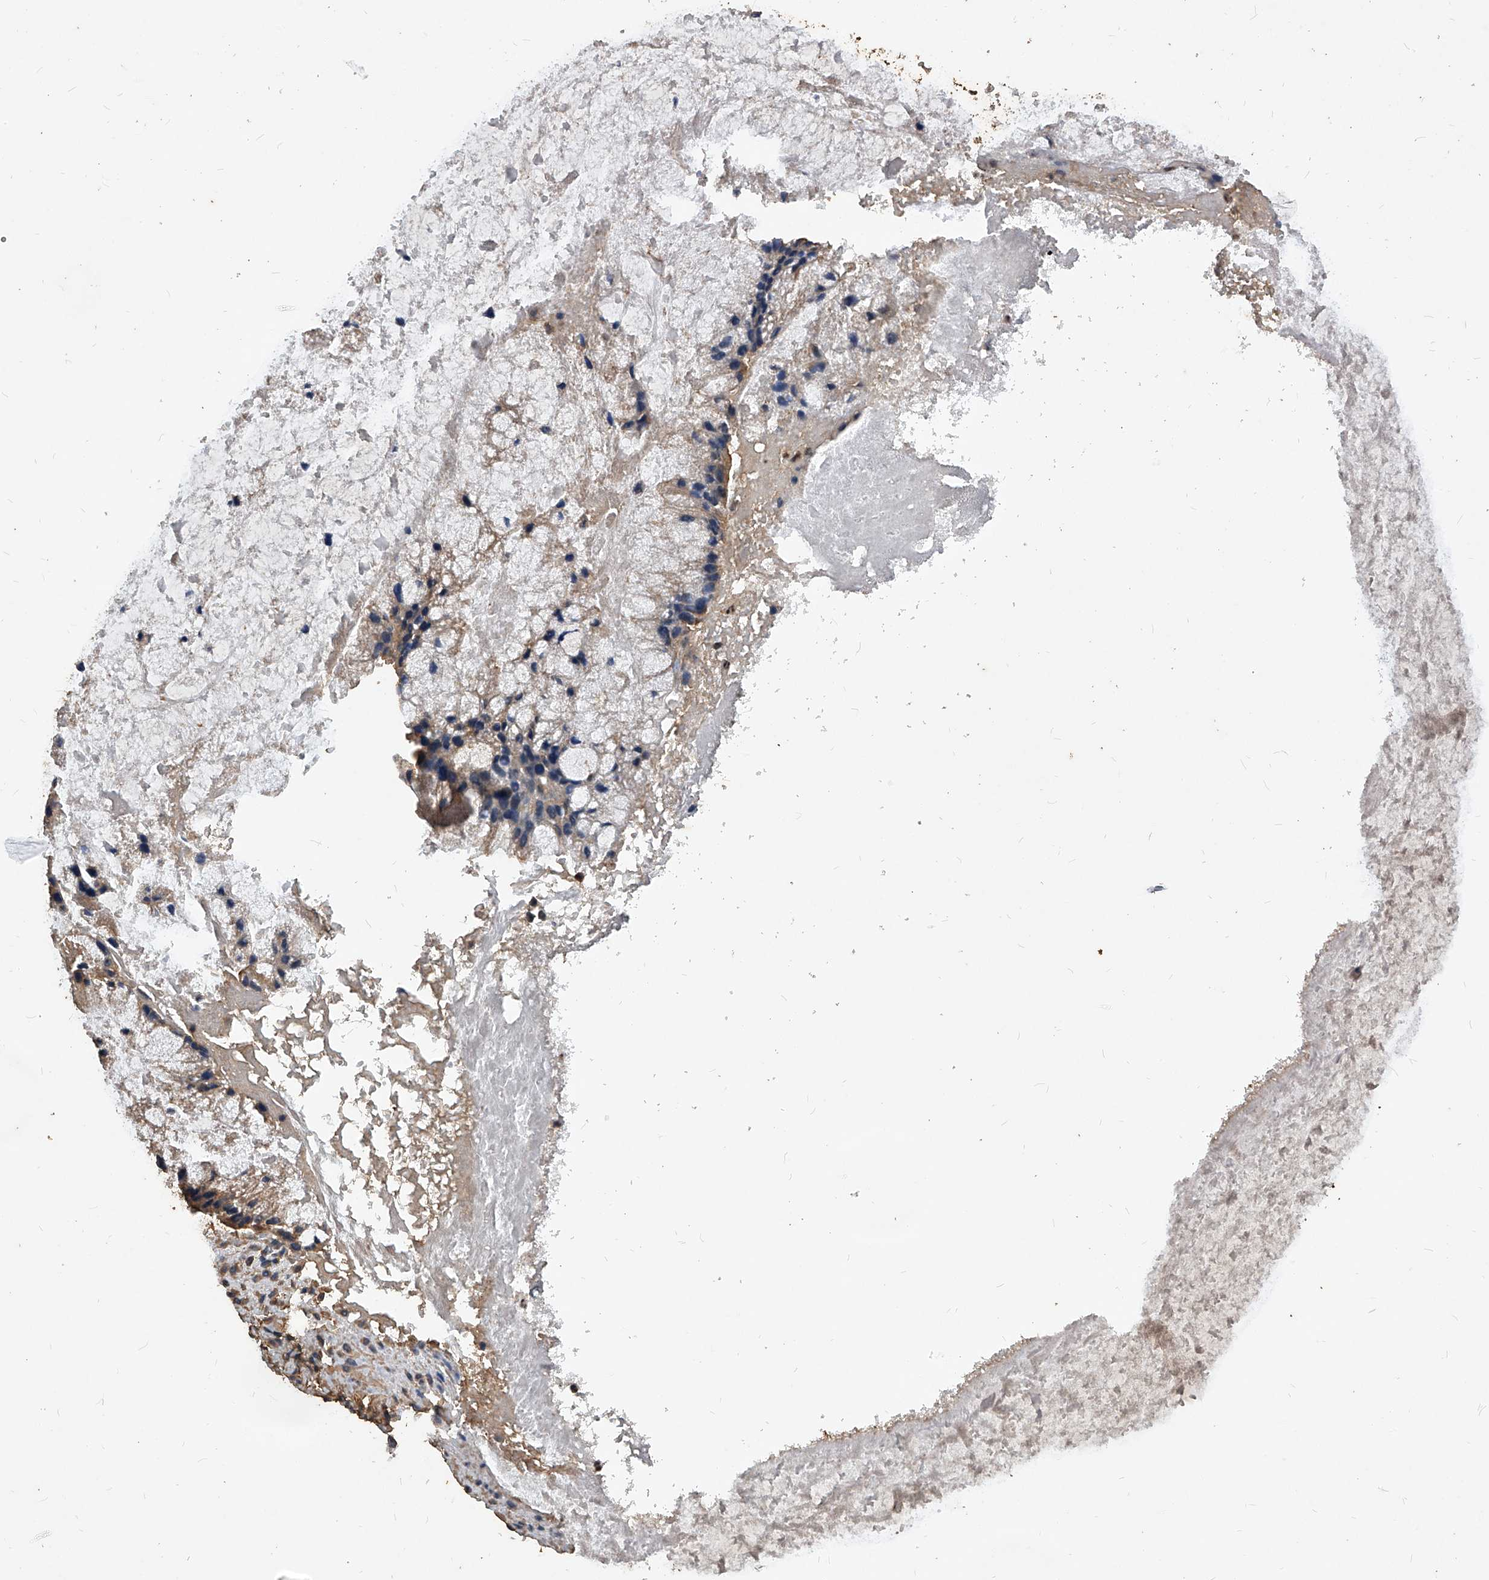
{"staining": {"intensity": "weak", "quantity": "25%-75%", "location": "cytoplasmic/membranous"}, "tissue": "ovarian cancer", "cell_type": "Tumor cells", "image_type": "cancer", "snomed": [{"axis": "morphology", "description": "Cystadenocarcinoma, mucinous, NOS"}, {"axis": "topography", "description": "Ovary"}], "caption": "An image of ovarian cancer (mucinous cystadenocarcinoma) stained for a protein shows weak cytoplasmic/membranous brown staining in tumor cells. Nuclei are stained in blue.", "gene": "UCP2", "patient": {"sex": "female", "age": 37}}